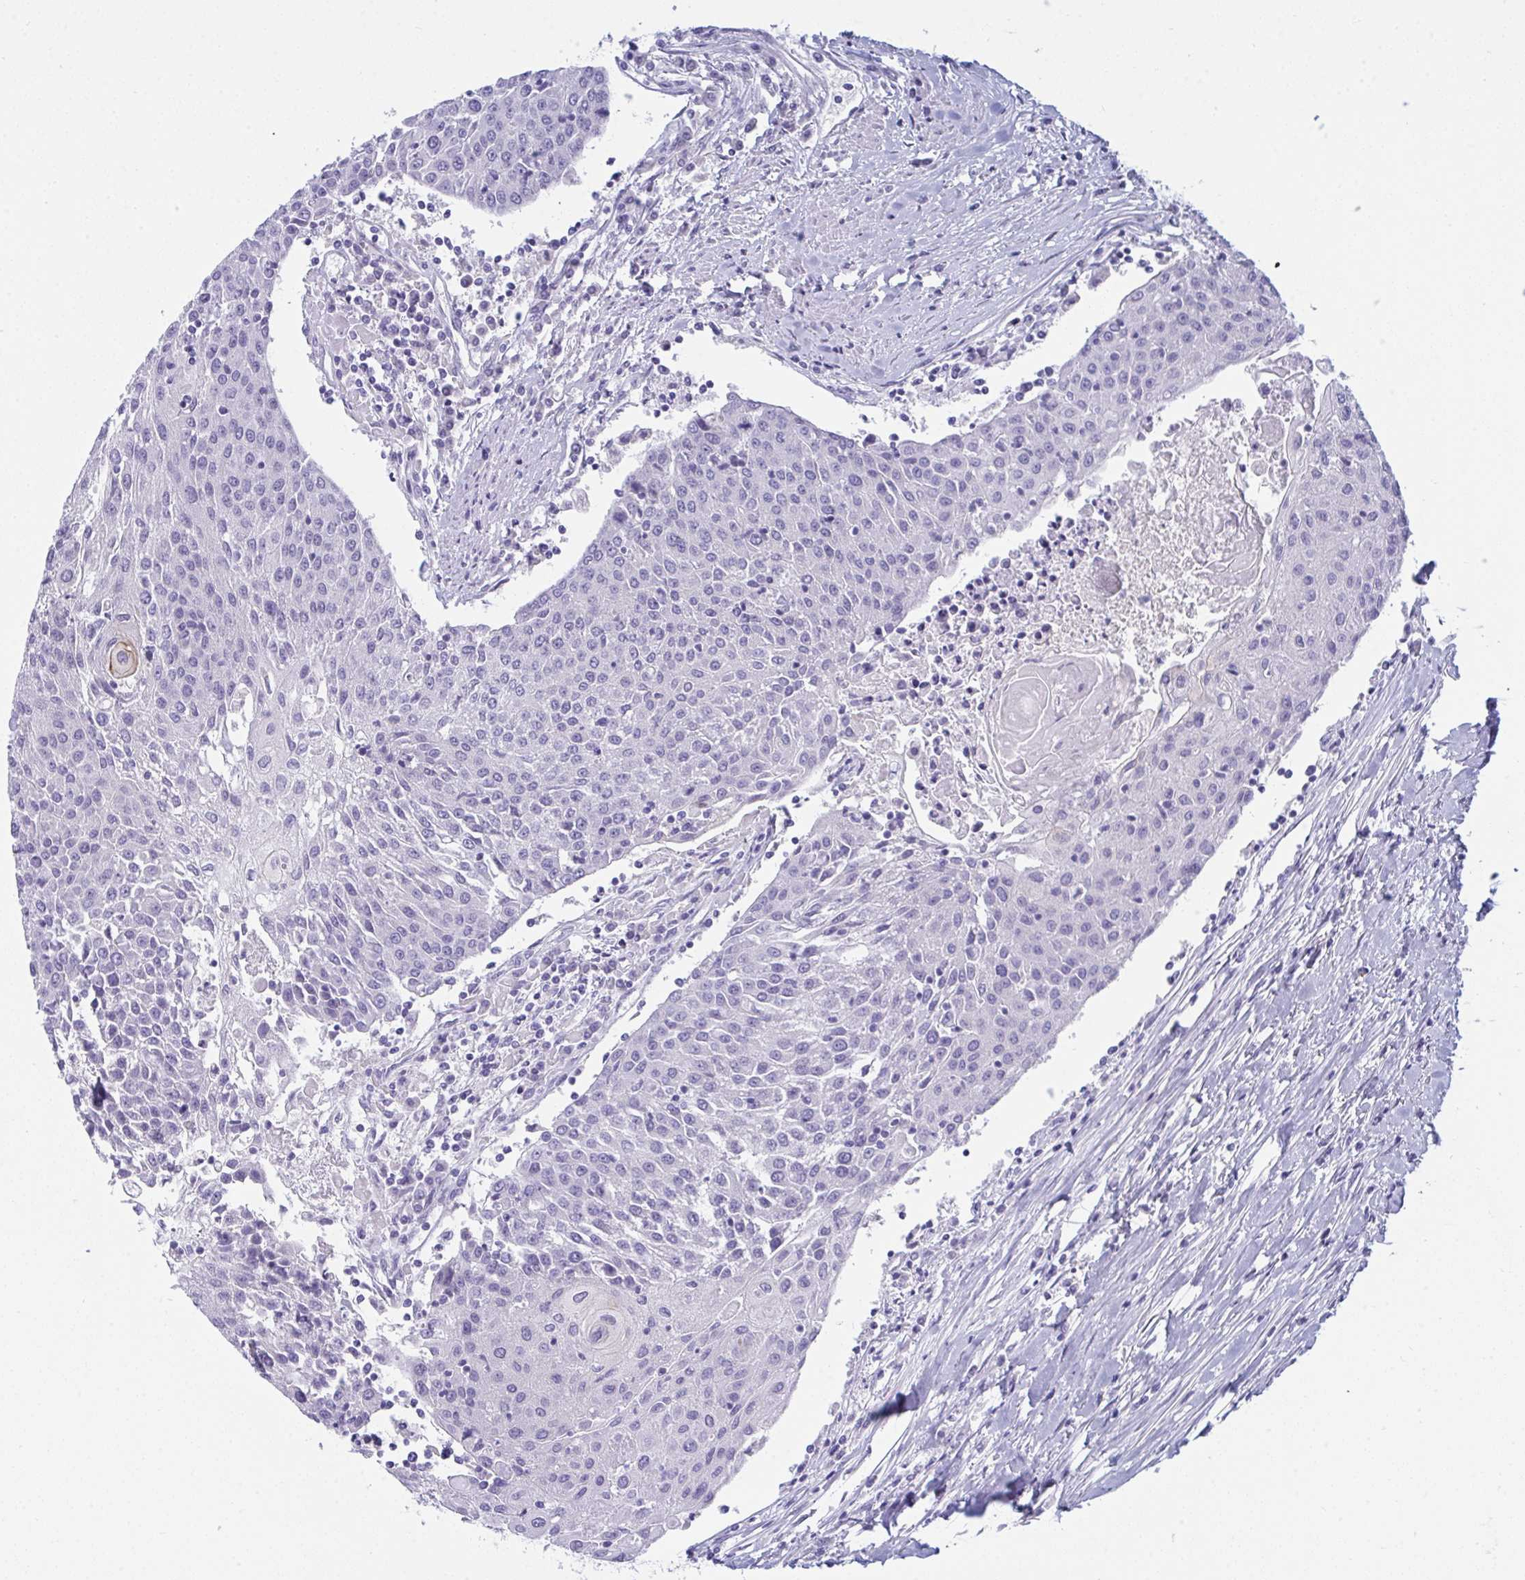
{"staining": {"intensity": "negative", "quantity": "none", "location": "none"}, "tissue": "urothelial cancer", "cell_type": "Tumor cells", "image_type": "cancer", "snomed": [{"axis": "morphology", "description": "Urothelial carcinoma, High grade"}, {"axis": "topography", "description": "Urinary bladder"}], "caption": "This is an immunohistochemistry histopathology image of urothelial carcinoma (high-grade). There is no staining in tumor cells.", "gene": "PRDM9", "patient": {"sex": "female", "age": 85}}